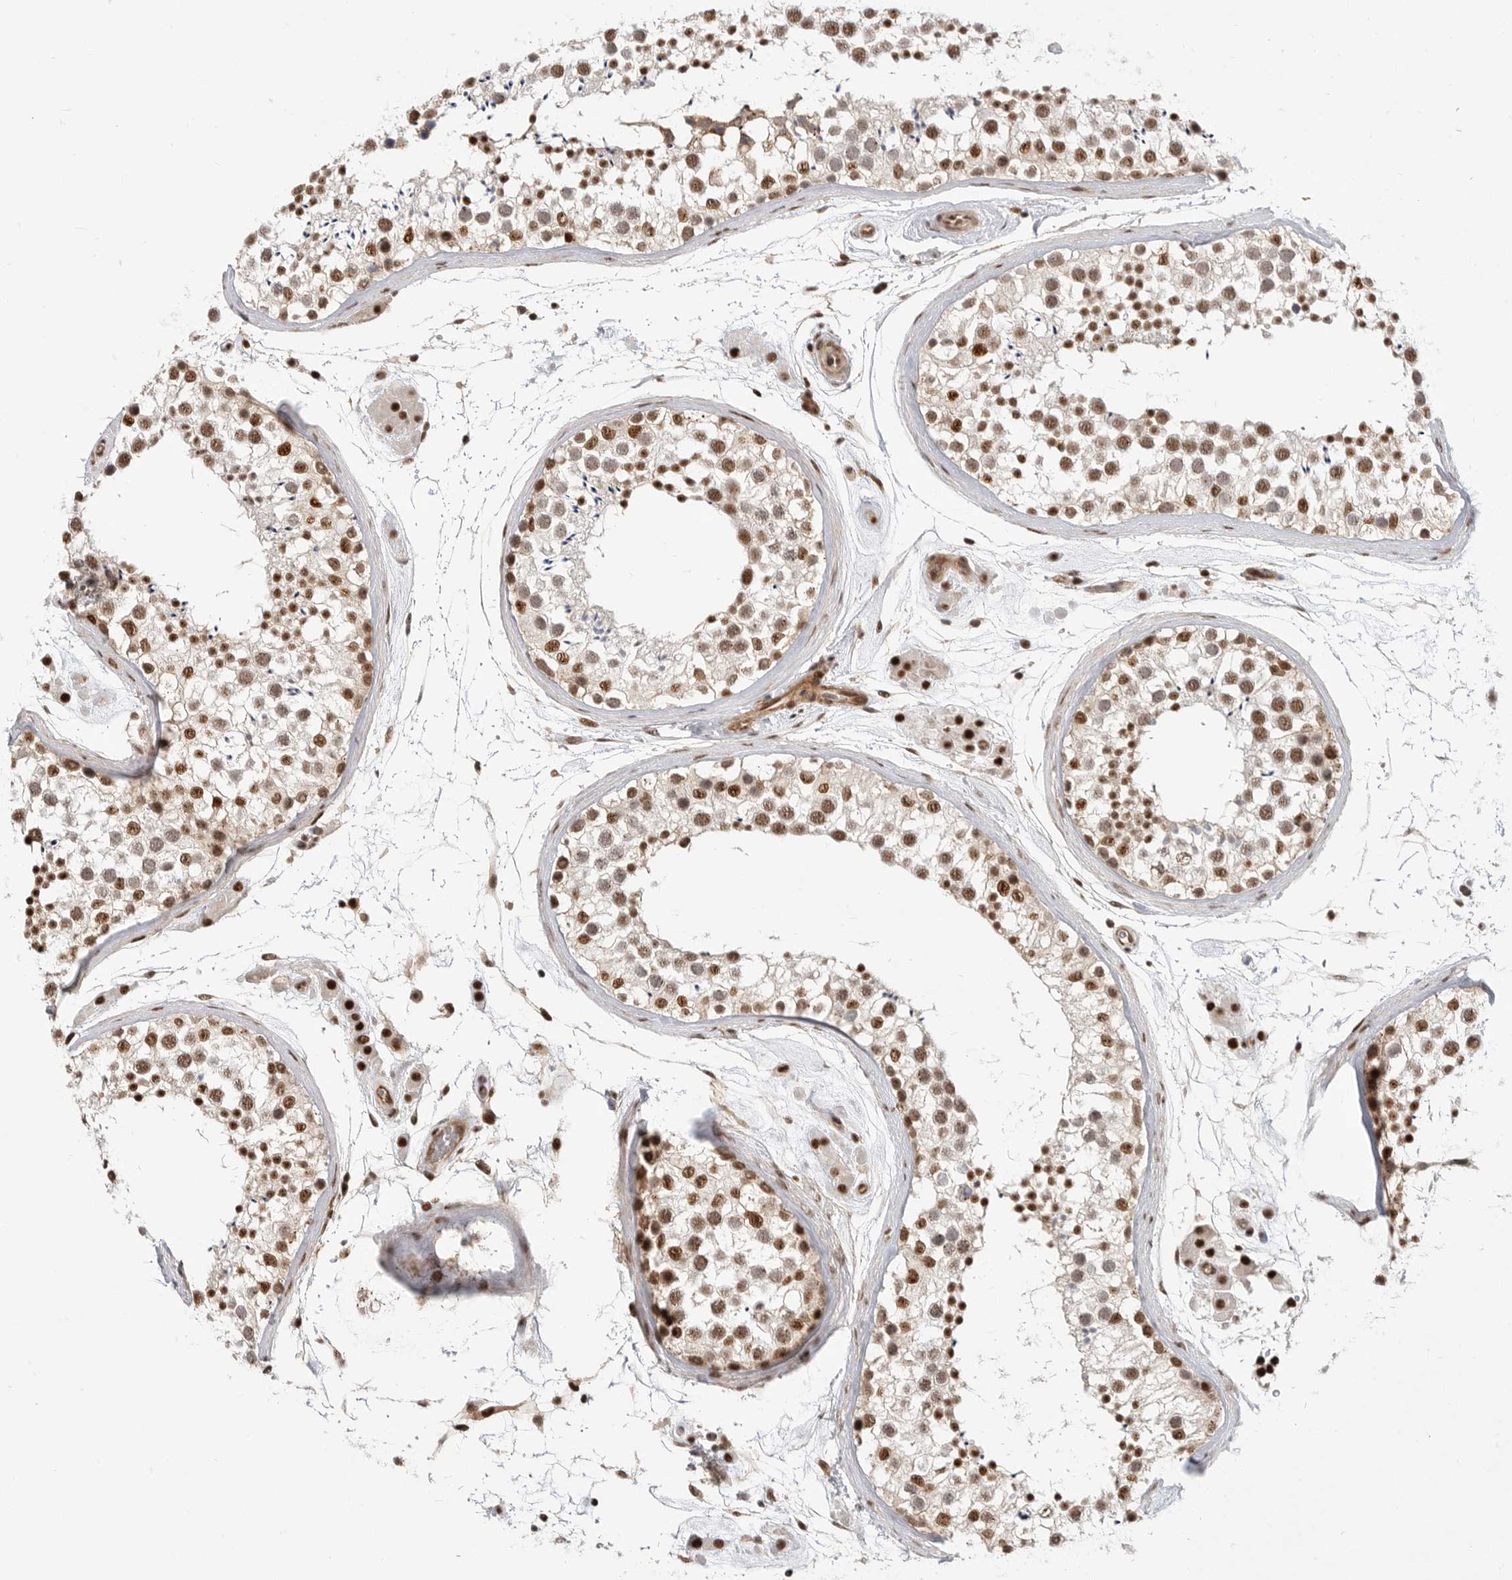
{"staining": {"intensity": "strong", "quantity": ">75%", "location": "nuclear"}, "tissue": "testis", "cell_type": "Cells in seminiferous ducts", "image_type": "normal", "snomed": [{"axis": "morphology", "description": "Normal tissue, NOS"}, {"axis": "topography", "description": "Testis"}], "caption": "Protein expression analysis of benign human testis reveals strong nuclear expression in approximately >75% of cells in seminiferous ducts. (DAB (3,3'-diaminobenzidine) = brown stain, brightfield microscopy at high magnification).", "gene": "GPATCH2", "patient": {"sex": "male", "age": 46}}